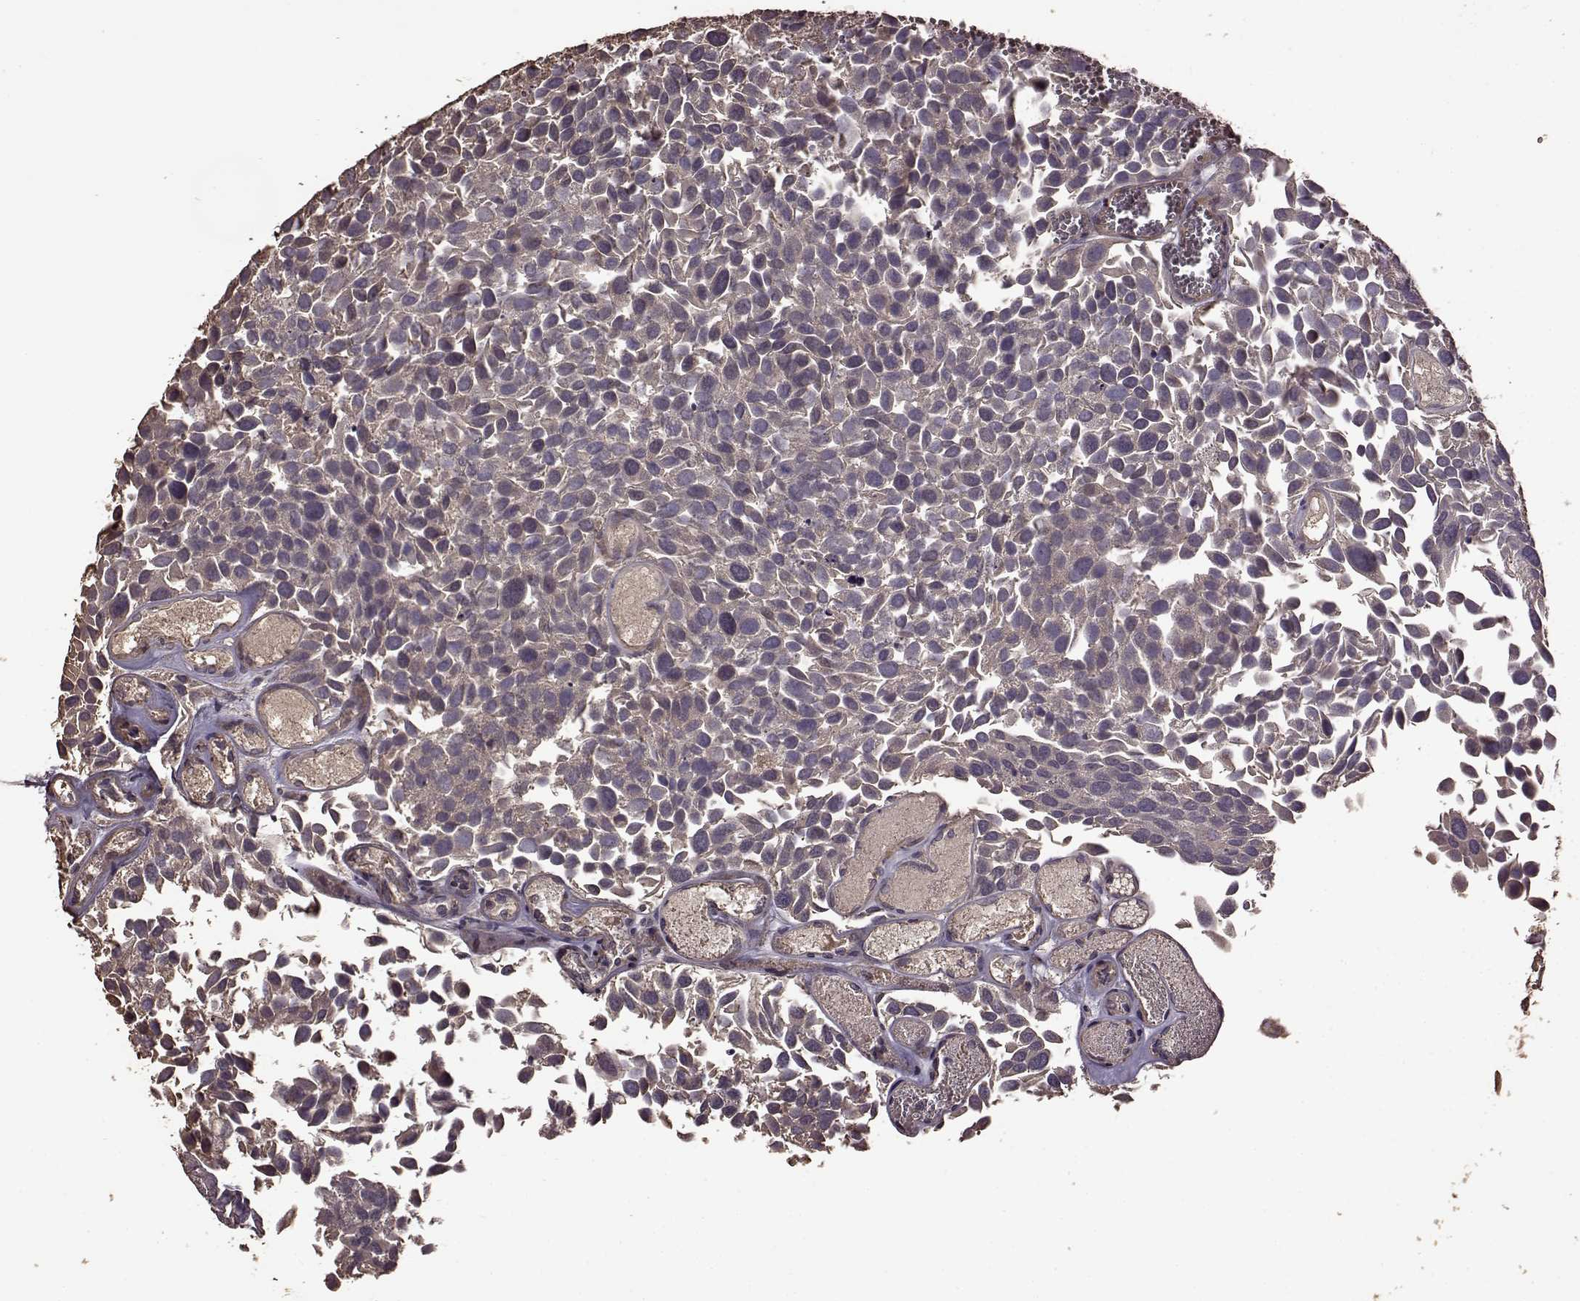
{"staining": {"intensity": "negative", "quantity": "none", "location": "none"}, "tissue": "urothelial cancer", "cell_type": "Tumor cells", "image_type": "cancer", "snomed": [{"axis": "morphology", "description": "Urothelial carcinoma, Low grade"}, {"axis": "topography", "description": "Urinary bladder"}], "caption": "High magnification brightfield microscopy of urothelial cancer stained with DAB (brown) and counterstained with hematoxylin (blue): tumor cells show no significant positivity.", "gene": "FBXW11", "patient": {"sex": "female", "age": 69}}